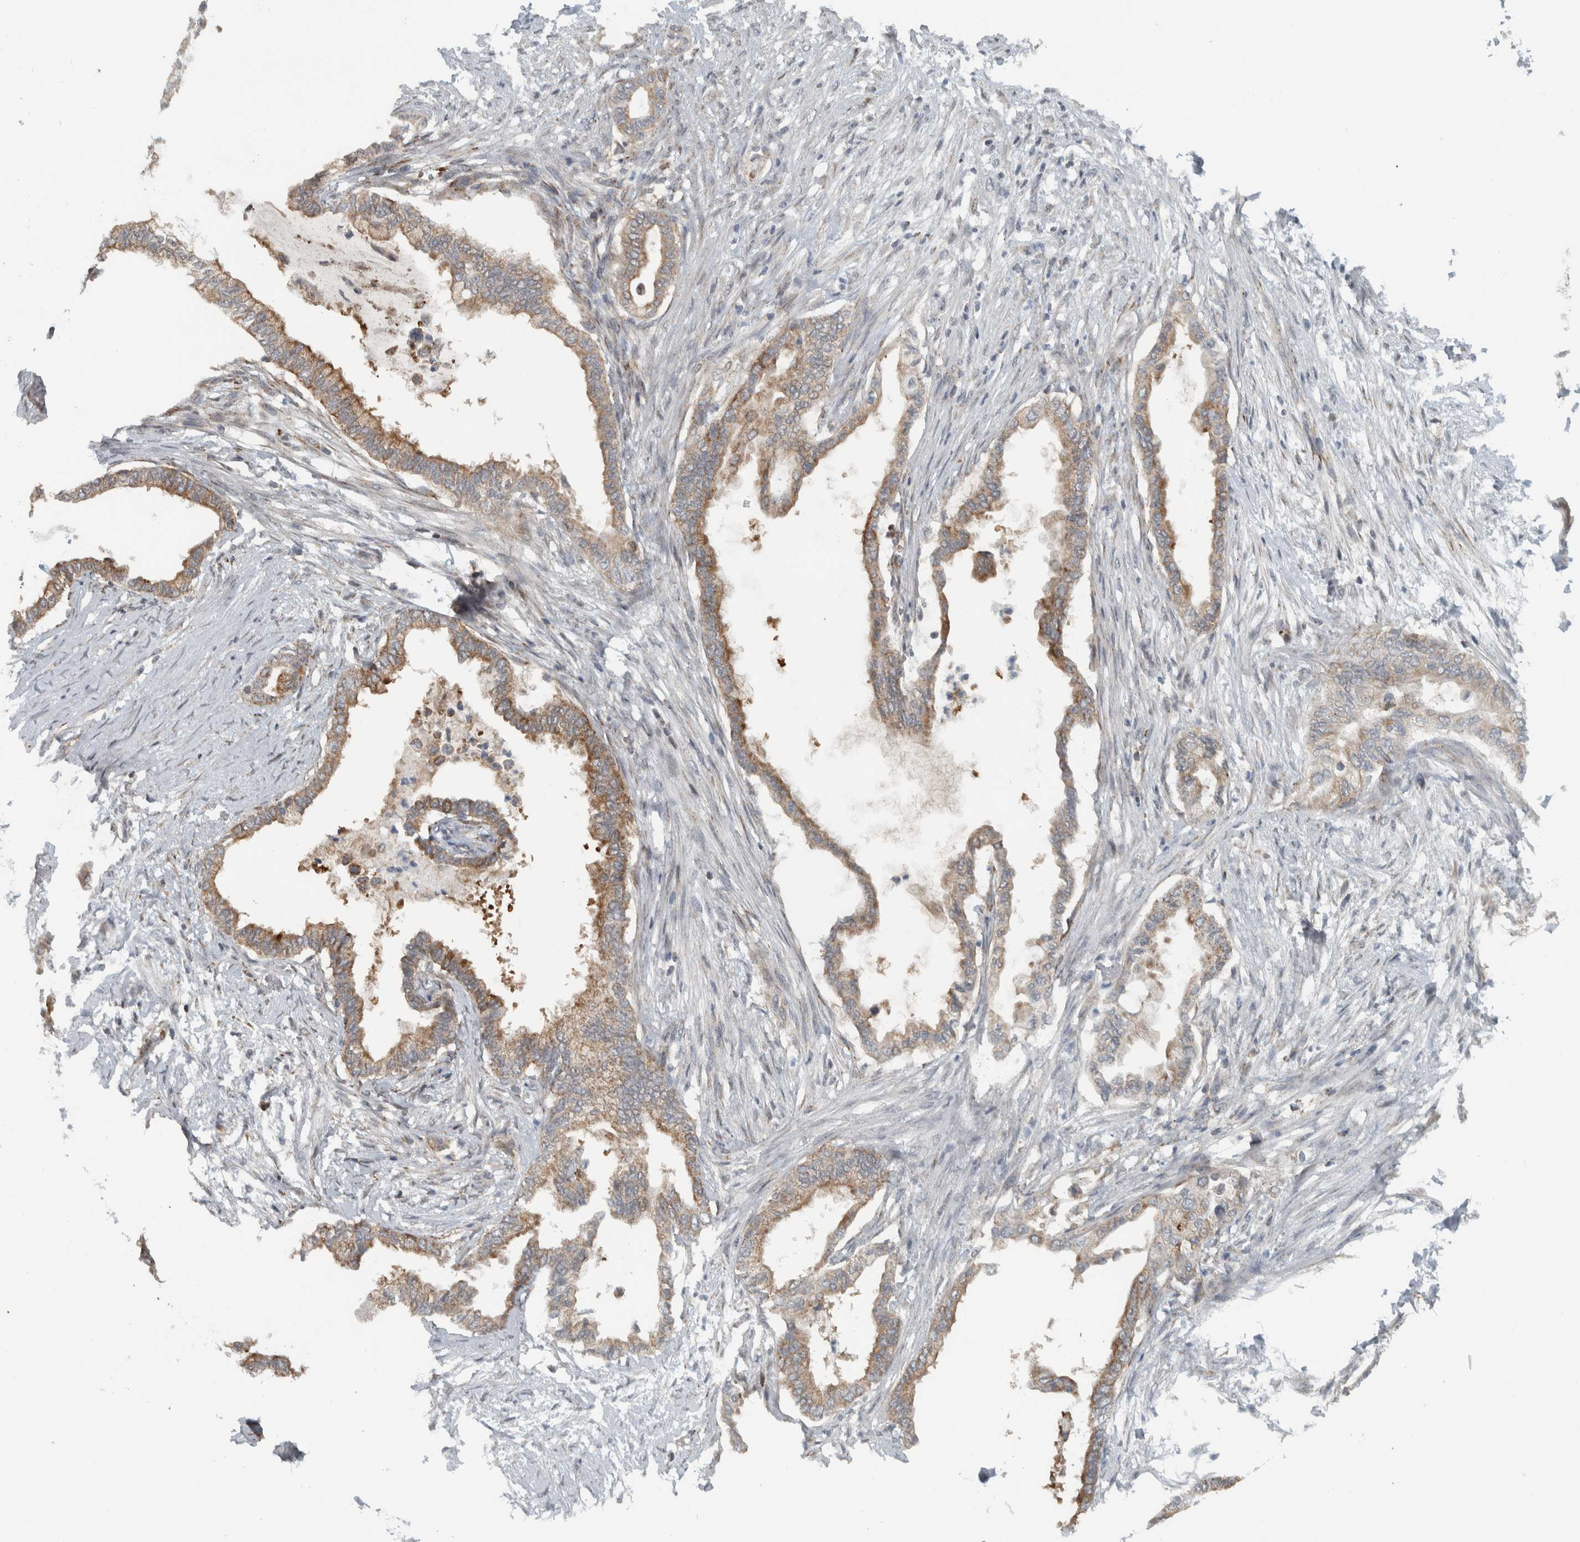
{"staining": {"intensity": "moderate", "quantity": ">75%", "location": "cytoplasmic/membranous"}, "tissue": "pancreatic cancer", "cell_type": "Tumor cells", "image_type": "cancer", "snomed": [{"axis": "morphology", "description": "Normal tissue, NOS"}, {"axis": "morphology", "description": "Adenocarcinoma, NOS"}, {"axis": "topography", "description": "Pancreas"}, {"axis": "topography", "description": "Duodenum"}], "caption": "Immunohistochemistry (DAB) staining of adenocarcinoma (pancreatic) displays moderate cytoplasmic/membranous protein positivity in about >75% of tumor cells.", "gene": "PPM1K", "patient": {"sex": "female", "age": 60}}